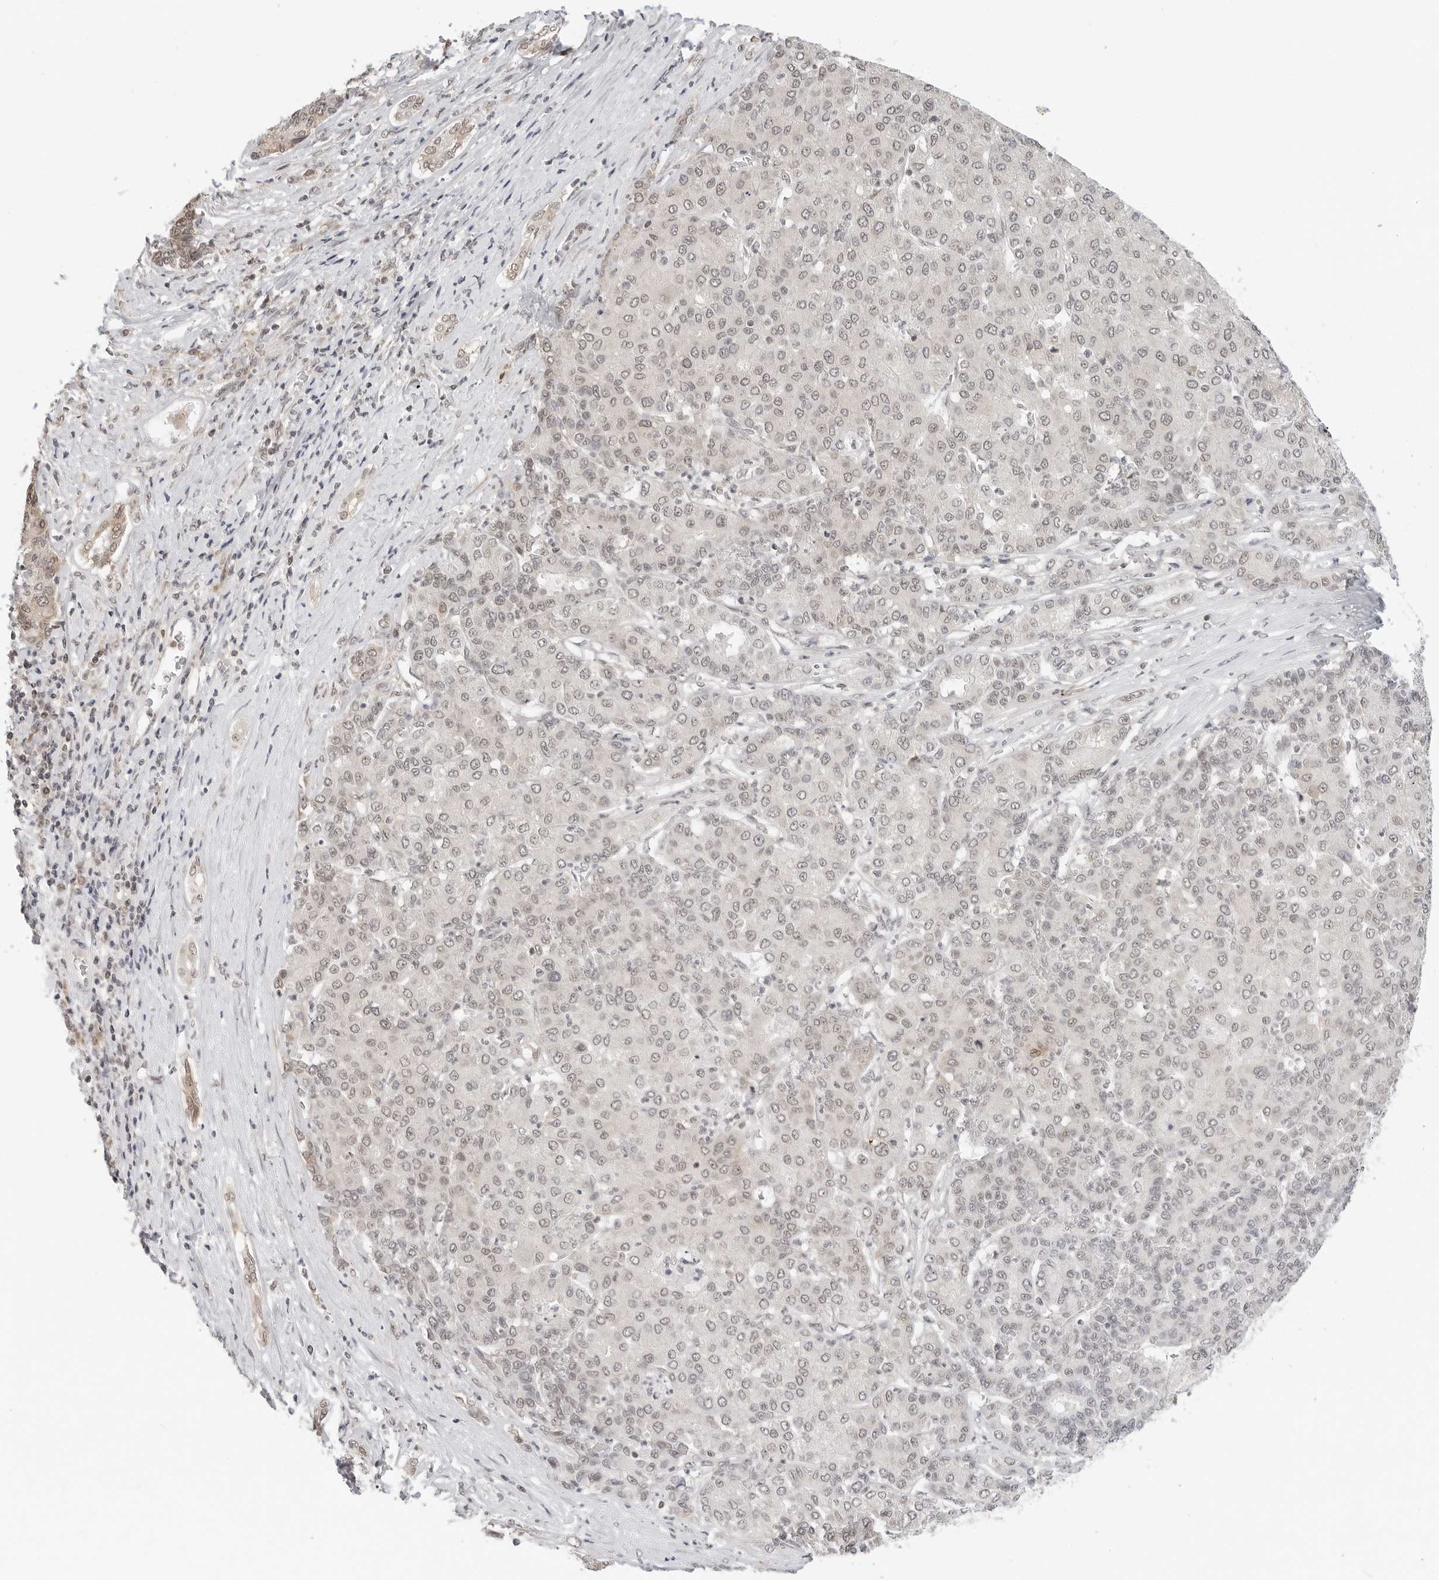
{"staining": {"intensity": "weak", "quantity": "25%-75%", "location": "nuclear"}, "tissue": "liver cancer", "cell_type": "Tumor cells", "image_type": "cancer", "snomed": [{"axis": "morphology", "description": "Carcinoma, Hepatocellular, NOS"}, {"axis": "topography", "description": "Liver"}], "caption": "Protein analysis of liver hepatocellular carcinoma tissue shows weak nuclear positivity in about 25%-75% of tumor cells.", "gene": "METAP1", "patient": {"sex": "male", "age": 65}}